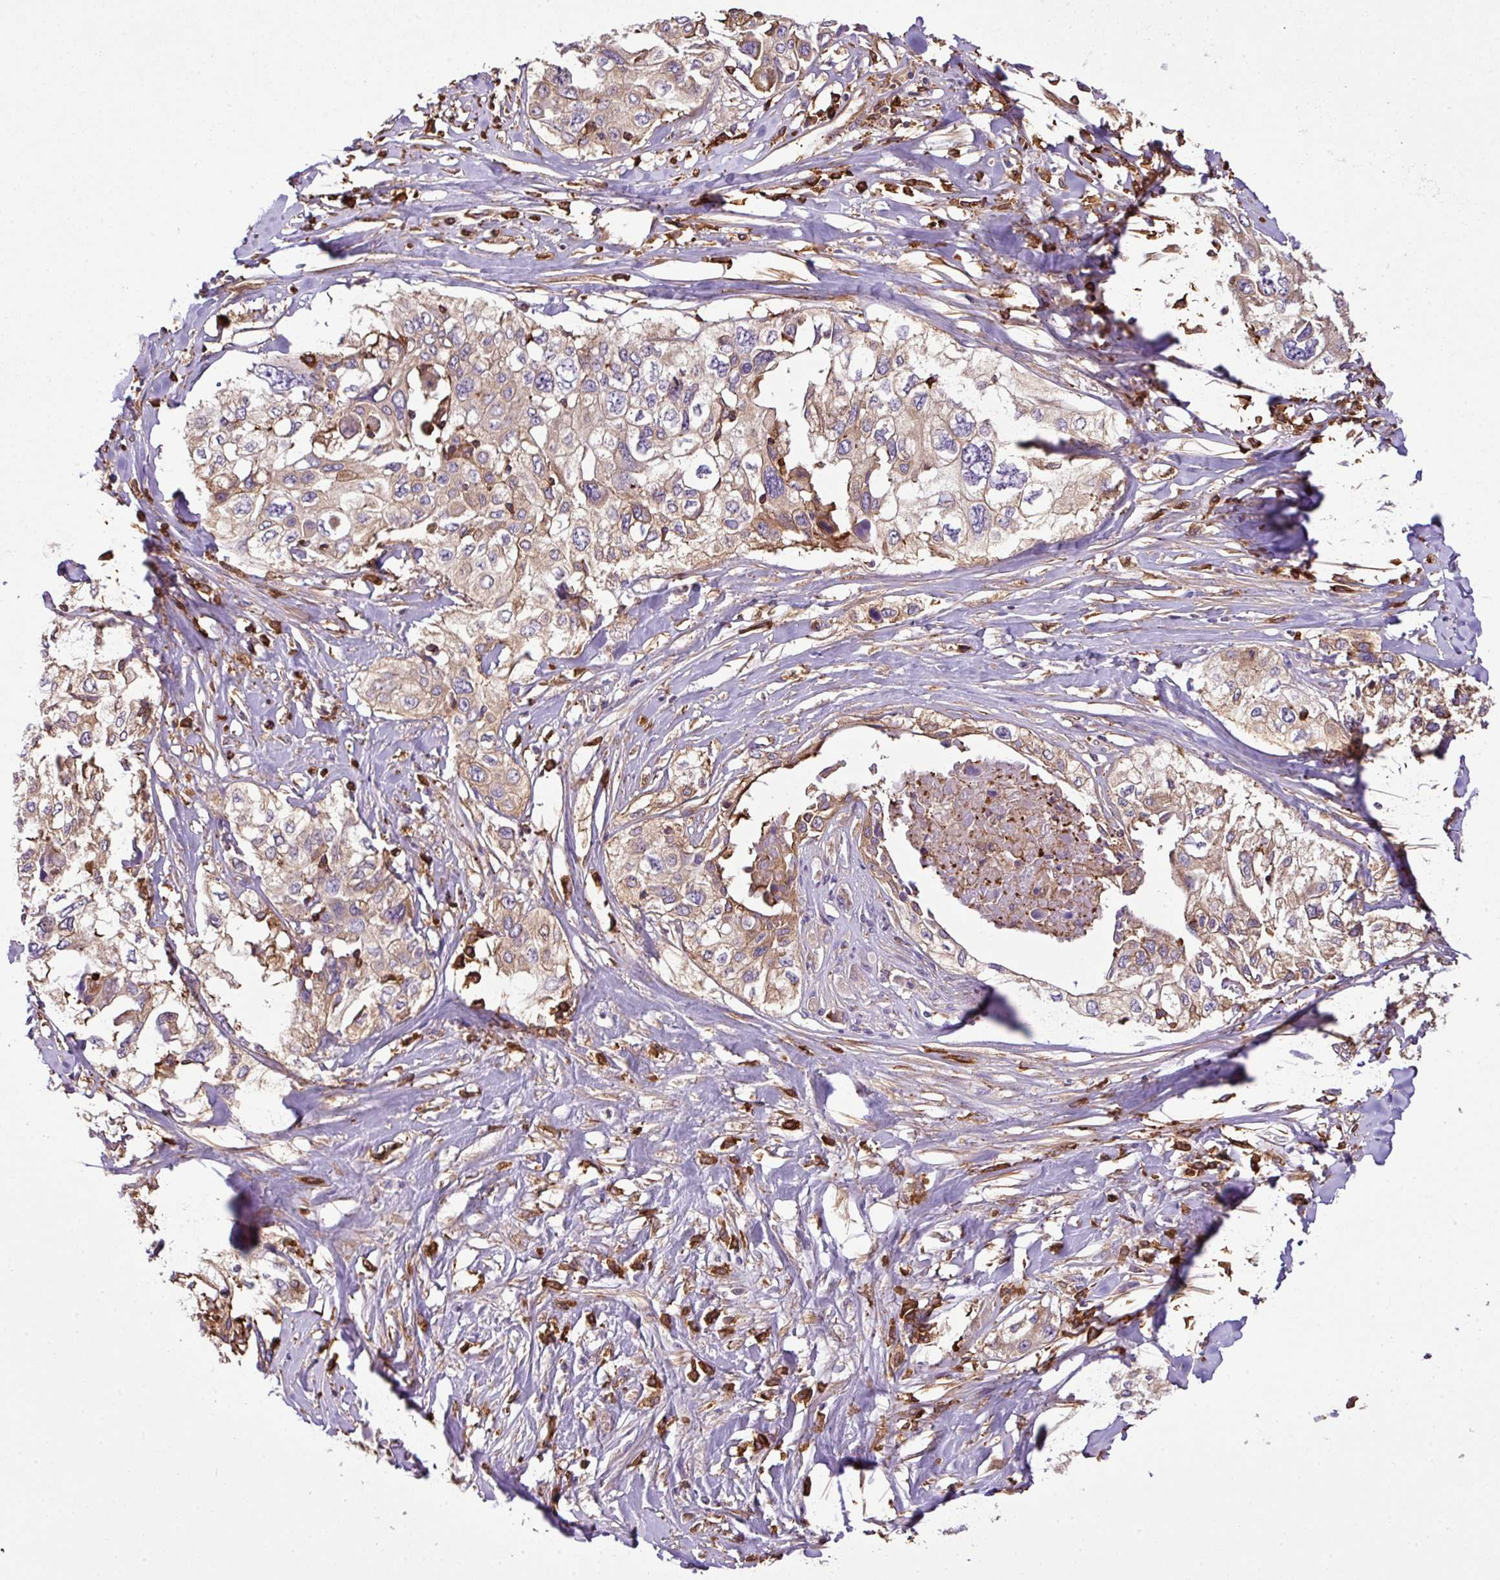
{"staining": {"intensity": "negative", "quantity": "none", "location": "none"}, "tissue": "cervical cancer", "cell_type": "Tumor cells", "image_type": "cancer", "snomed": [{"axis": "morphology", "description": "Squamous cell carcinoma, NOS"}, {"axis": "topography", "description": "Cervix"}], "caption": "A histopathology image of cervical squamous cell carcinoma stained for a protein demonstrates no brown staining in tumor cells. (DAB (3,3'-diaminobenzidine) immunohistochemistry (IHC), high magnification).", "gene": "PGAP6", "patient": {"sex": "female", "age": 31}}